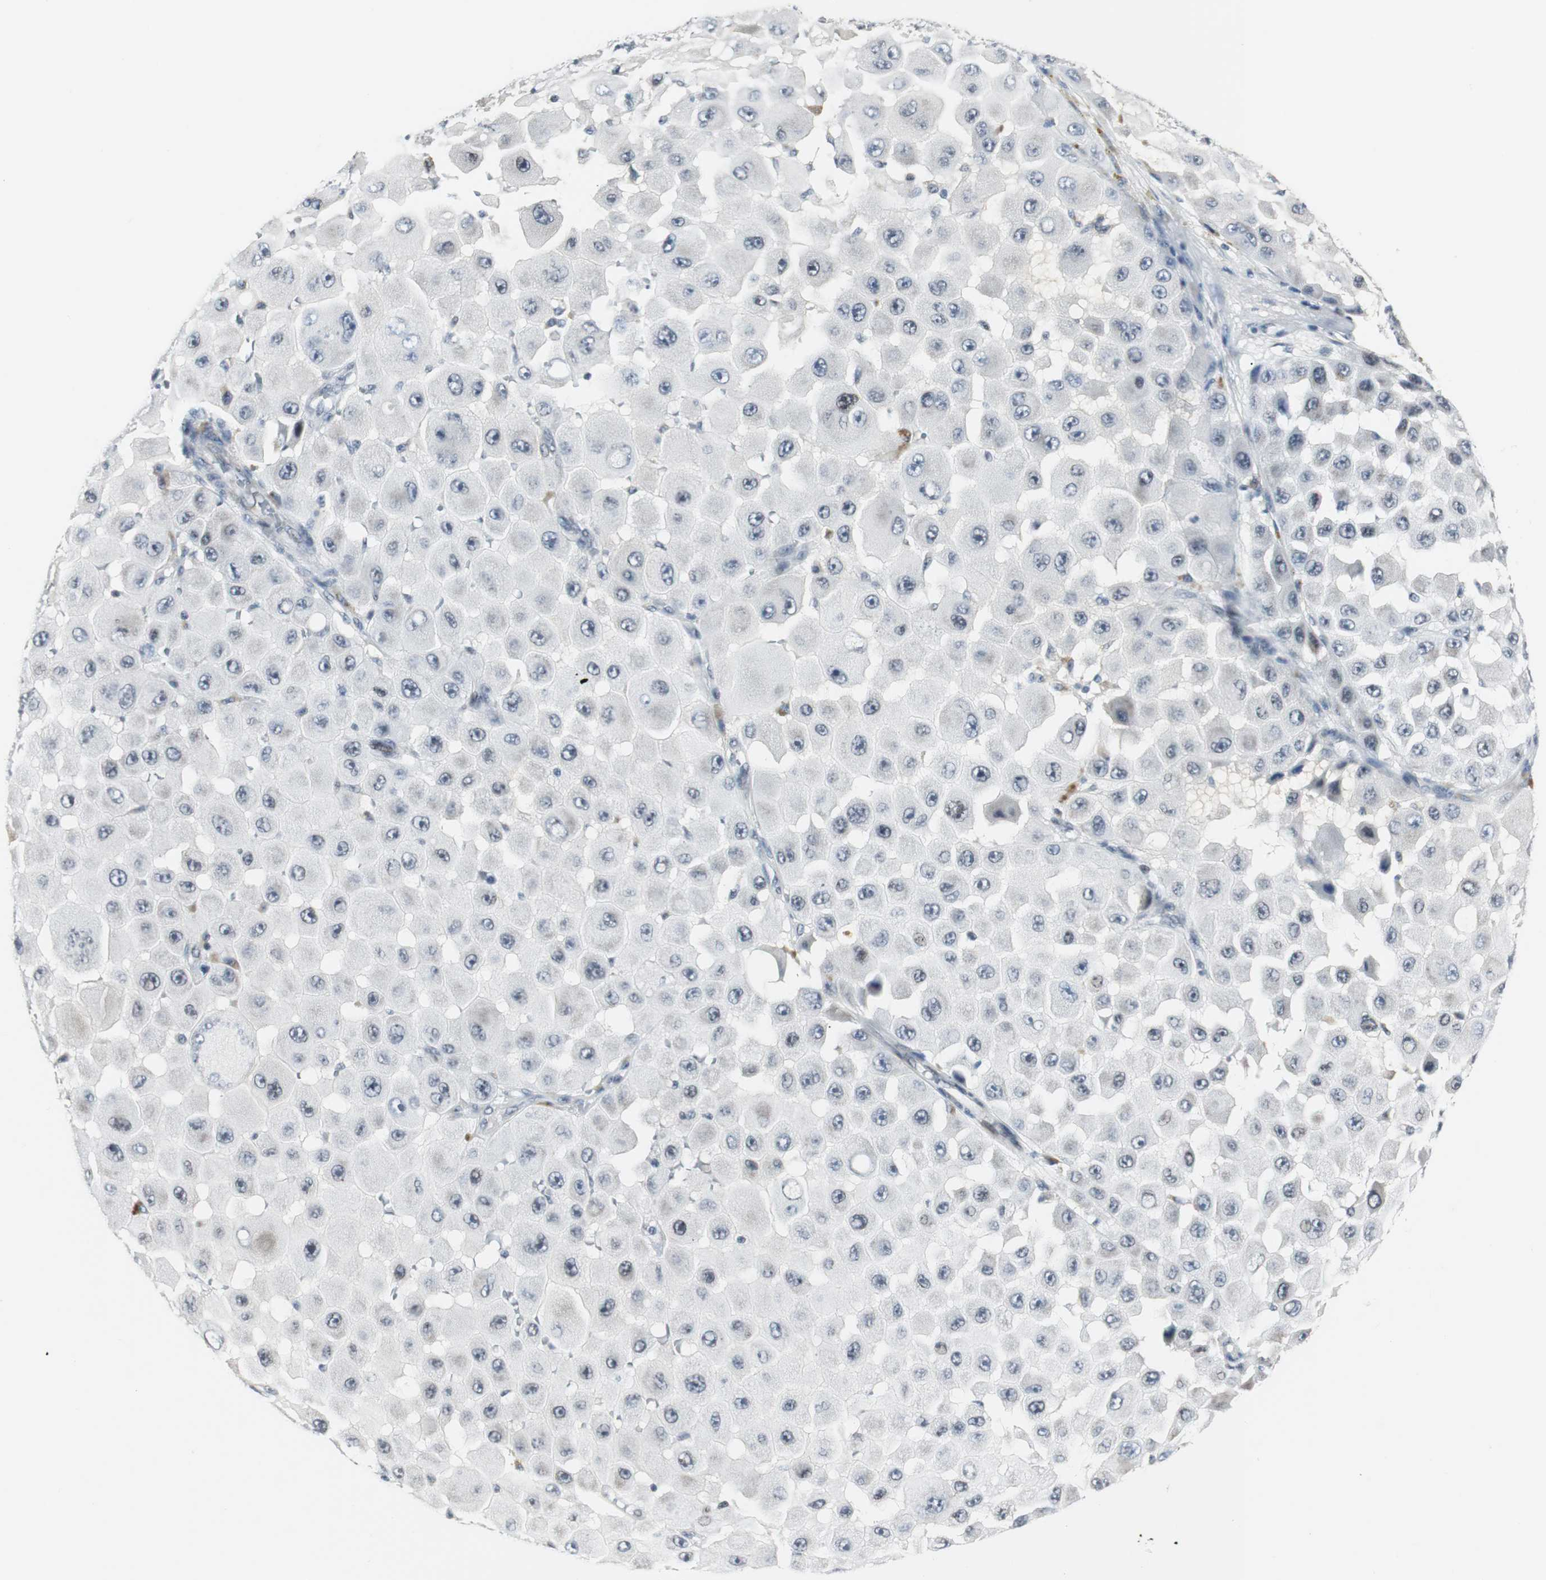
{"staining": {"intensity": "weak", "quantity": "<25%", "location": "nuclear"}, "tissue": "melanoma", "cell_type": "Tumor cells", "image_type": "cancer", "snomed": [{"axis": "morphology", "description": "Malignant melanoma, NOS"}, {"axis": "topography", "description": "Skin"}], "caption": "Immunohistochemistry photomicrograph of neoplastic tissue: melanoma stained with DAB demonstrates no significant protein expression in tumor cells. (DAB (3,3'-diaminobenzidine) IHC visualized using brightfield microscopy, high magnification).", "gene": "MTA1", "patient": {"sex": "female", "age": 81}}